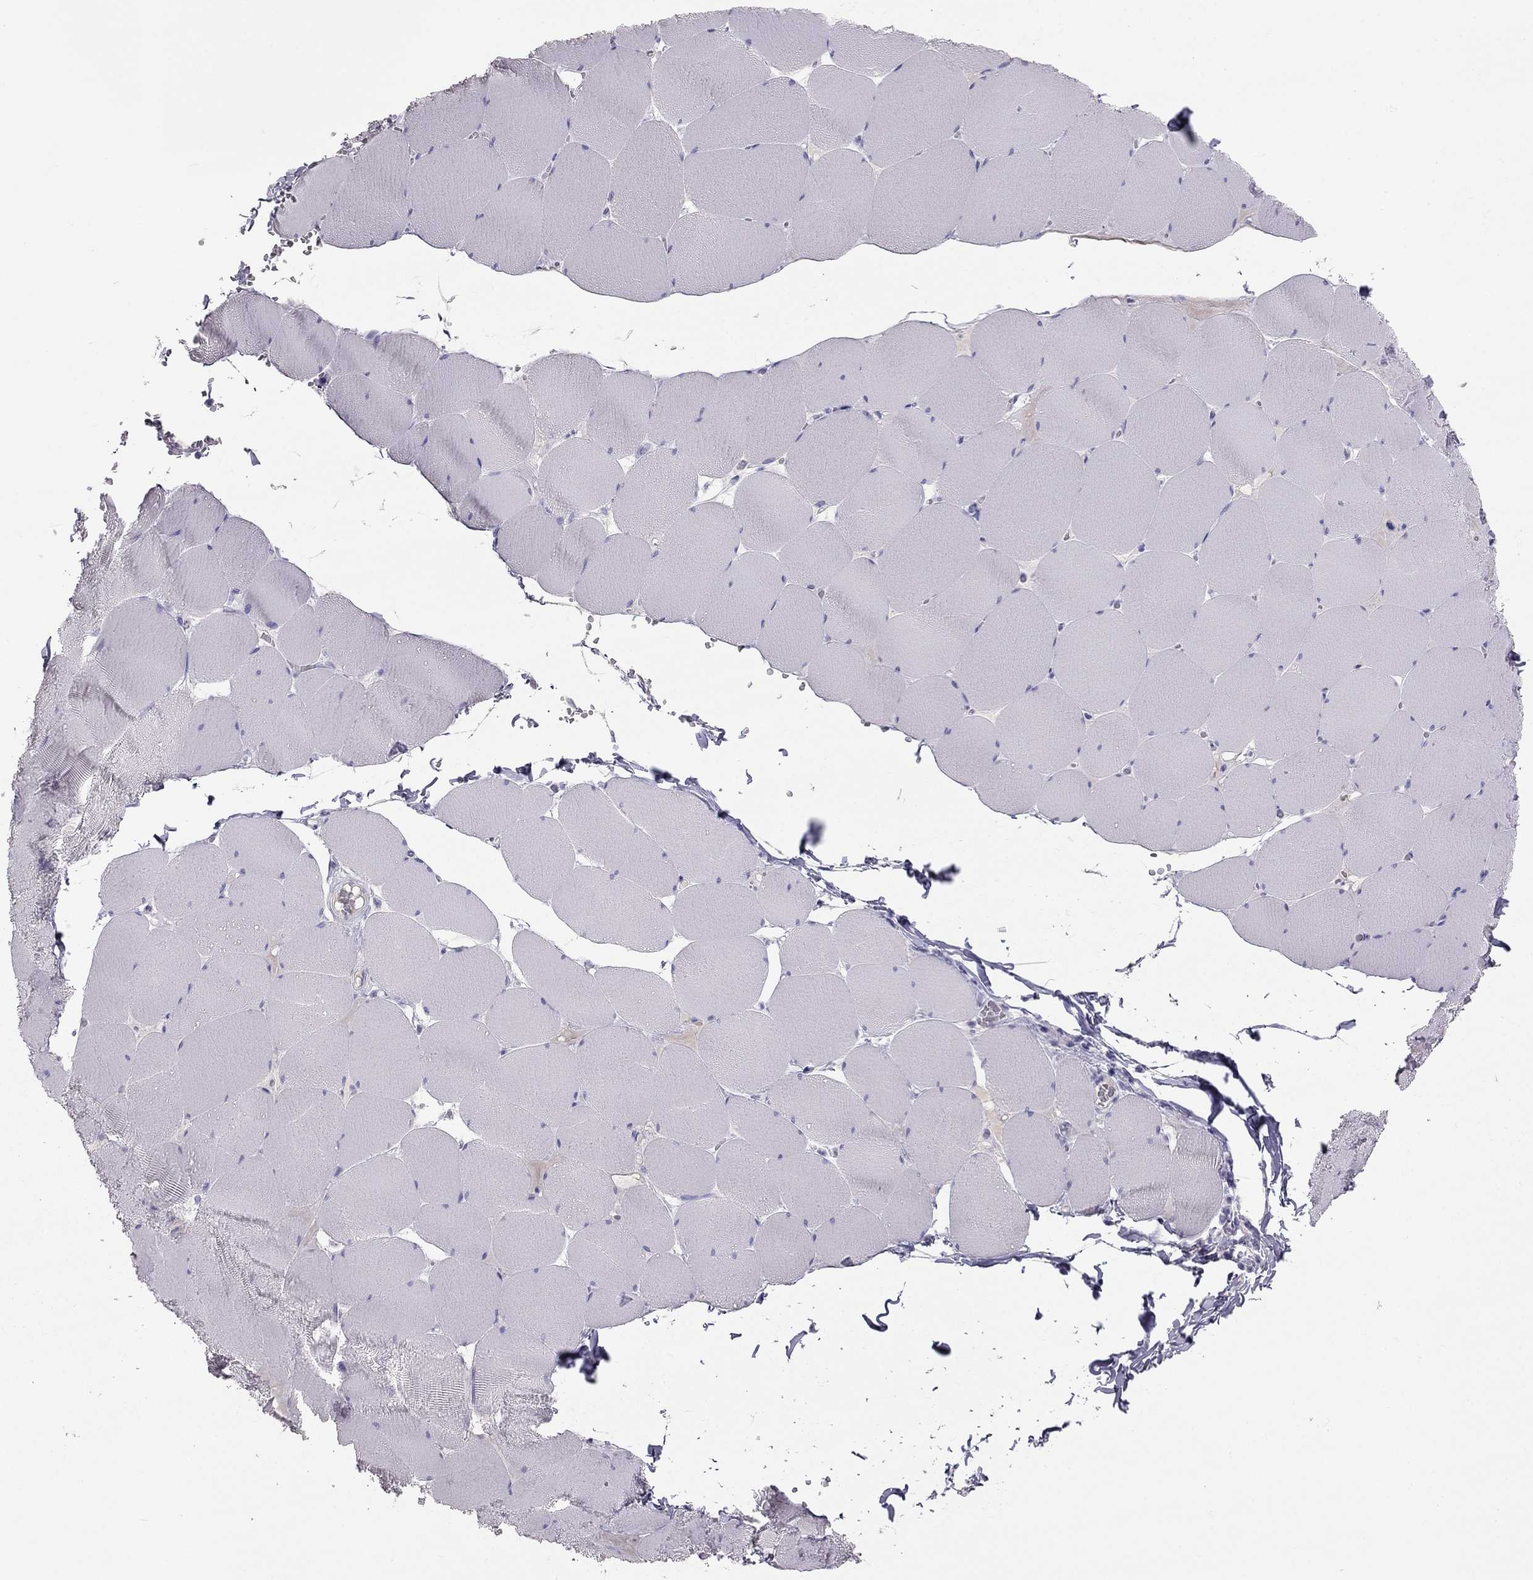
{"staining": {"intensity": "negative", "quantity": "none", "location": "none"}, "tissue": "skeletal muscle", "cell_type": "Myocytes", "image_type": "normal", "snomed": [{"axis": "morphology", "description": "Normal tissue, NOS"}, {"axis": "morphology", "description": "Malignant melanoma, Metastatic site"}, {"axis": "topography", "description": "Skeletal muscle"}], "caption": "Protein analysis of normal skeletal muscle demonstrates no significant positivity in myocytes.", "gene": "KLRG1", "patient": {"sex": "male", "age": 50}}